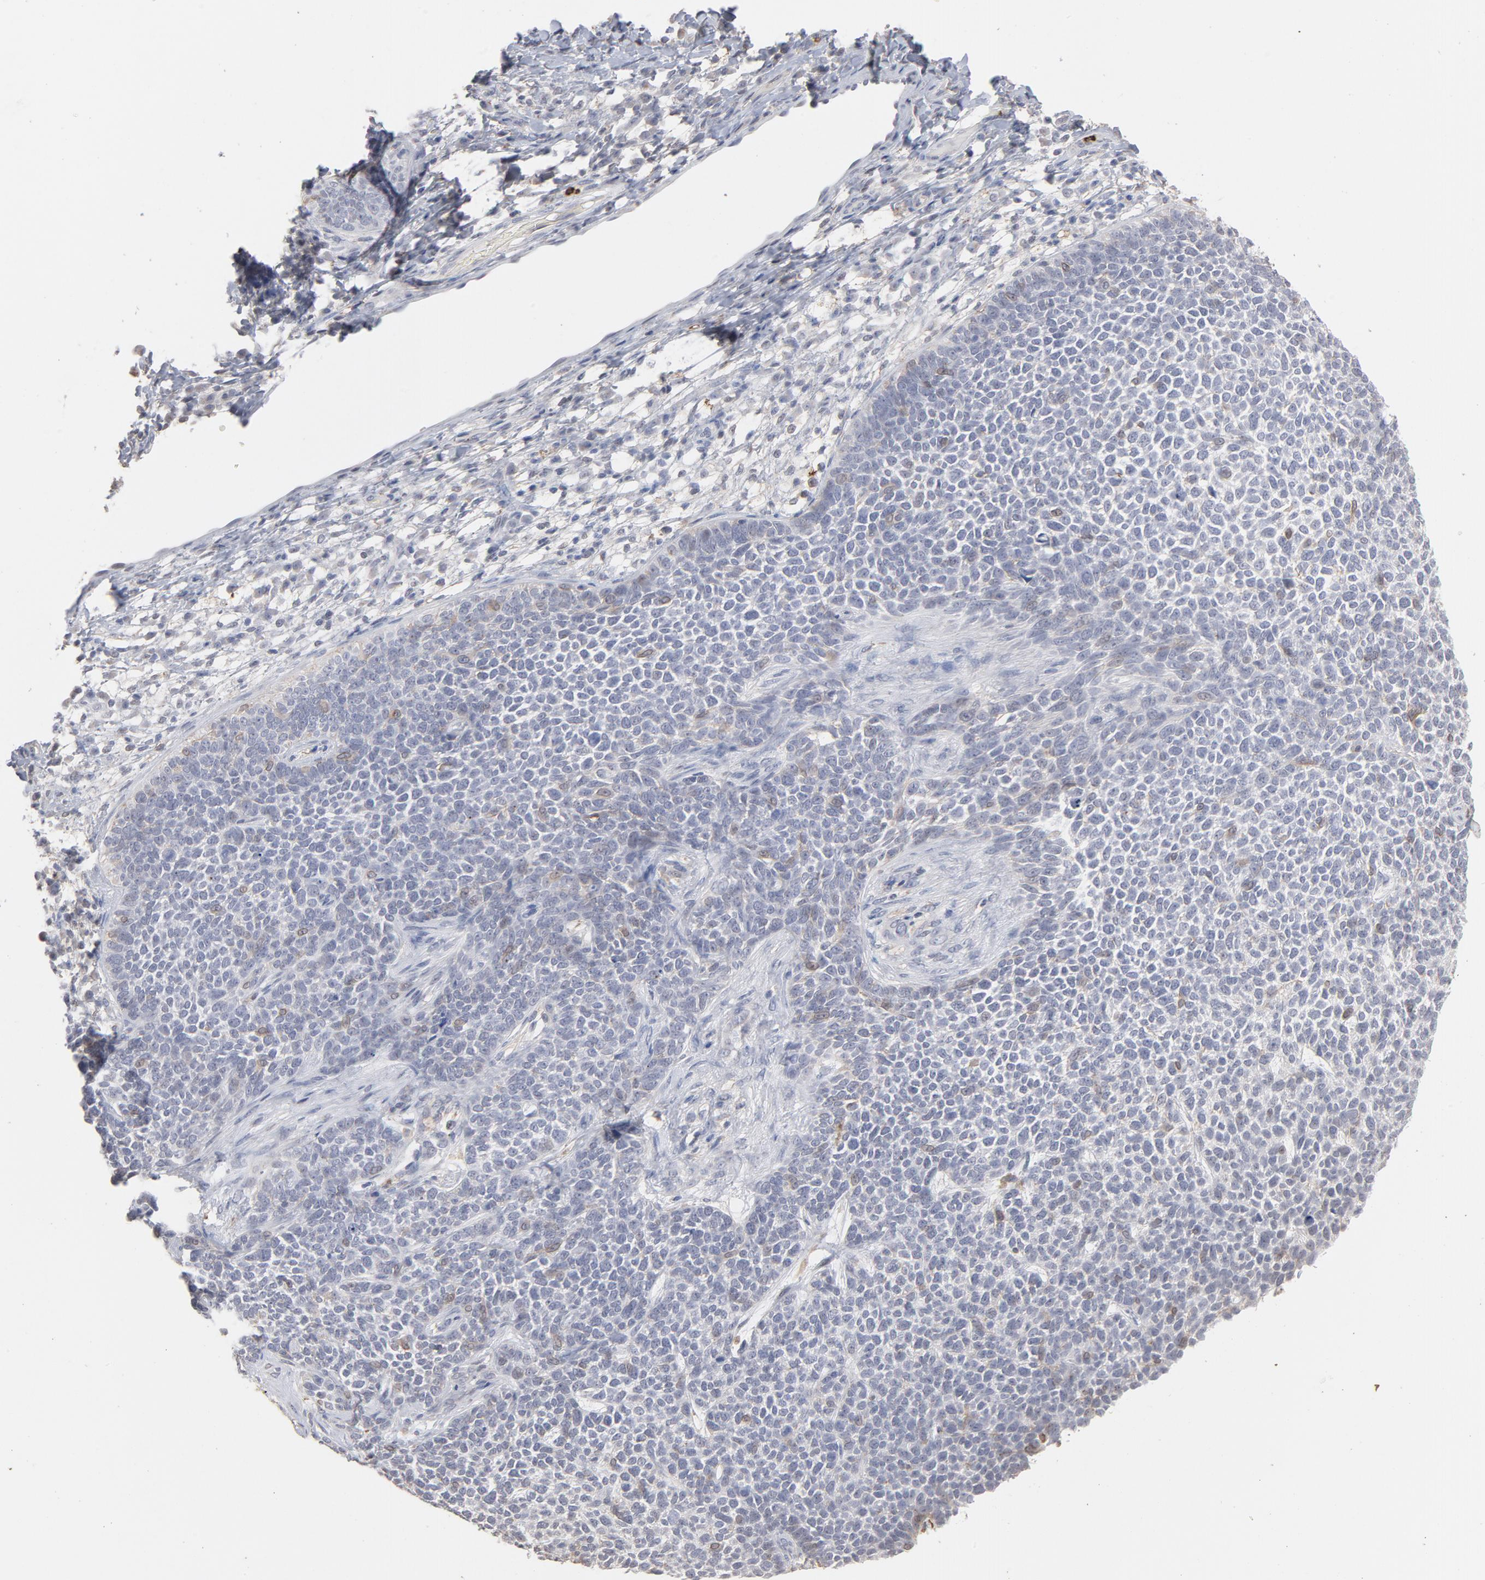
{"staining": {"intensity": "weak", "quantity": "<25%", "location": "nuclear"}, "tissue": "skin cancer", "cell_type": "Tumor cells", "image_type": "cancer", "snomed": [{"axis": "morphology", "description": "Basal cell carcinoma"}, {"axis": "topography", "description": "Skin"}], "caption": "Skin basal cell carcinoma was stained to show a protein in brown. There is no significant staining in tumor cells.", "gene": "PNMA1", "patient": {"sex": "female", "age": 84}}